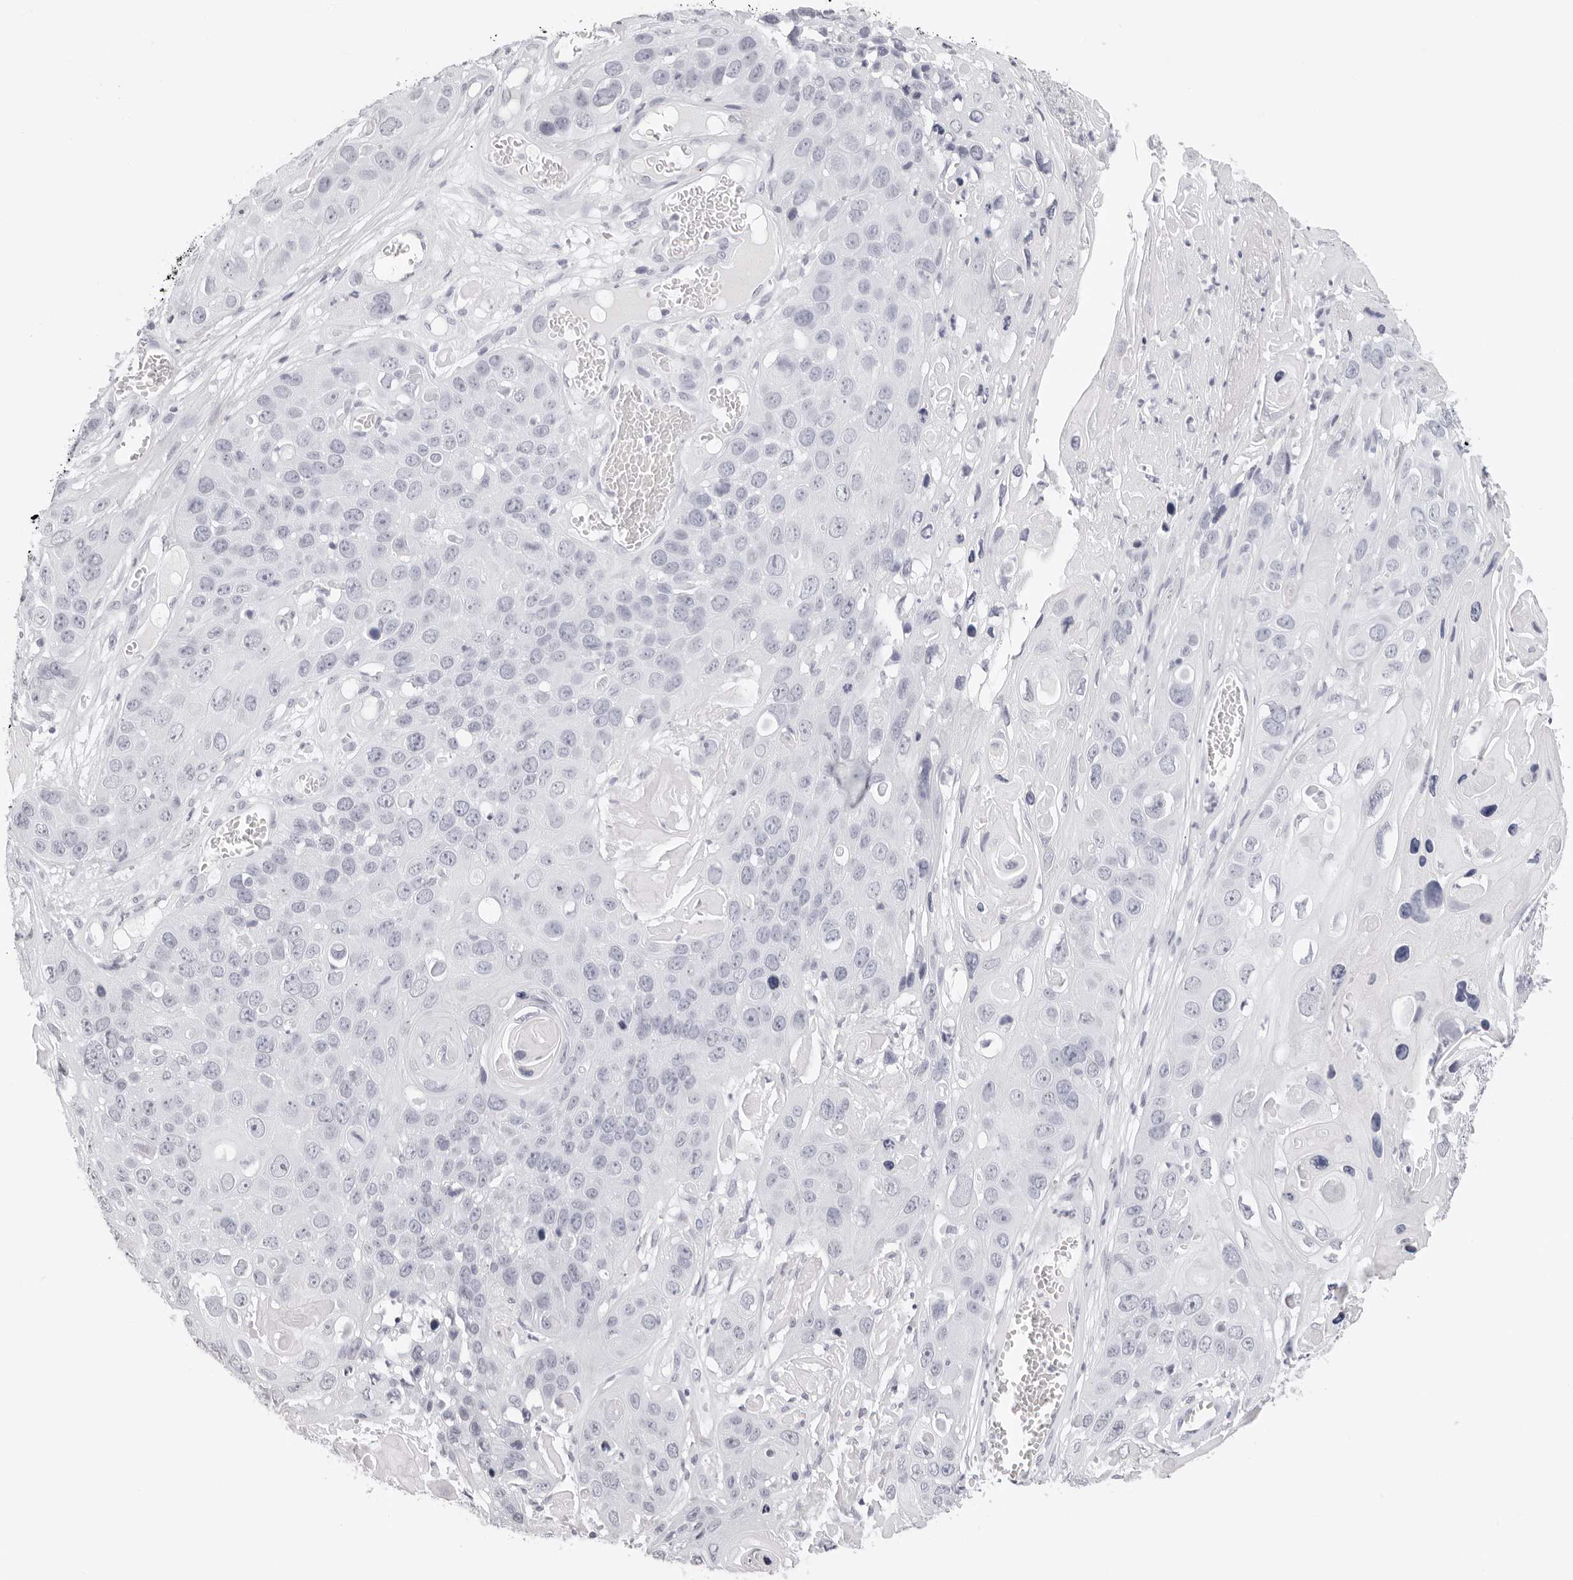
{"staining": {"intensity": "negative", "quantity": "none", "location": "none"}, "tissue": "skin cancer", "cell_type": "Tumor cells", "image_type": "cancer", "snomed": [{"axis": "morphology", "description": "Squamous cell carcinoma, NOS"}, {"axis": "topography", "description": "Skin"}], "caption": "This is an immunohistochemistry (IHC) histopathology image of skin cancer (squamous cell carcinoma). There is no positivity in tumor cells.", "gene": "AGMAT", "patient": {"sex": "male", "age": 55}}